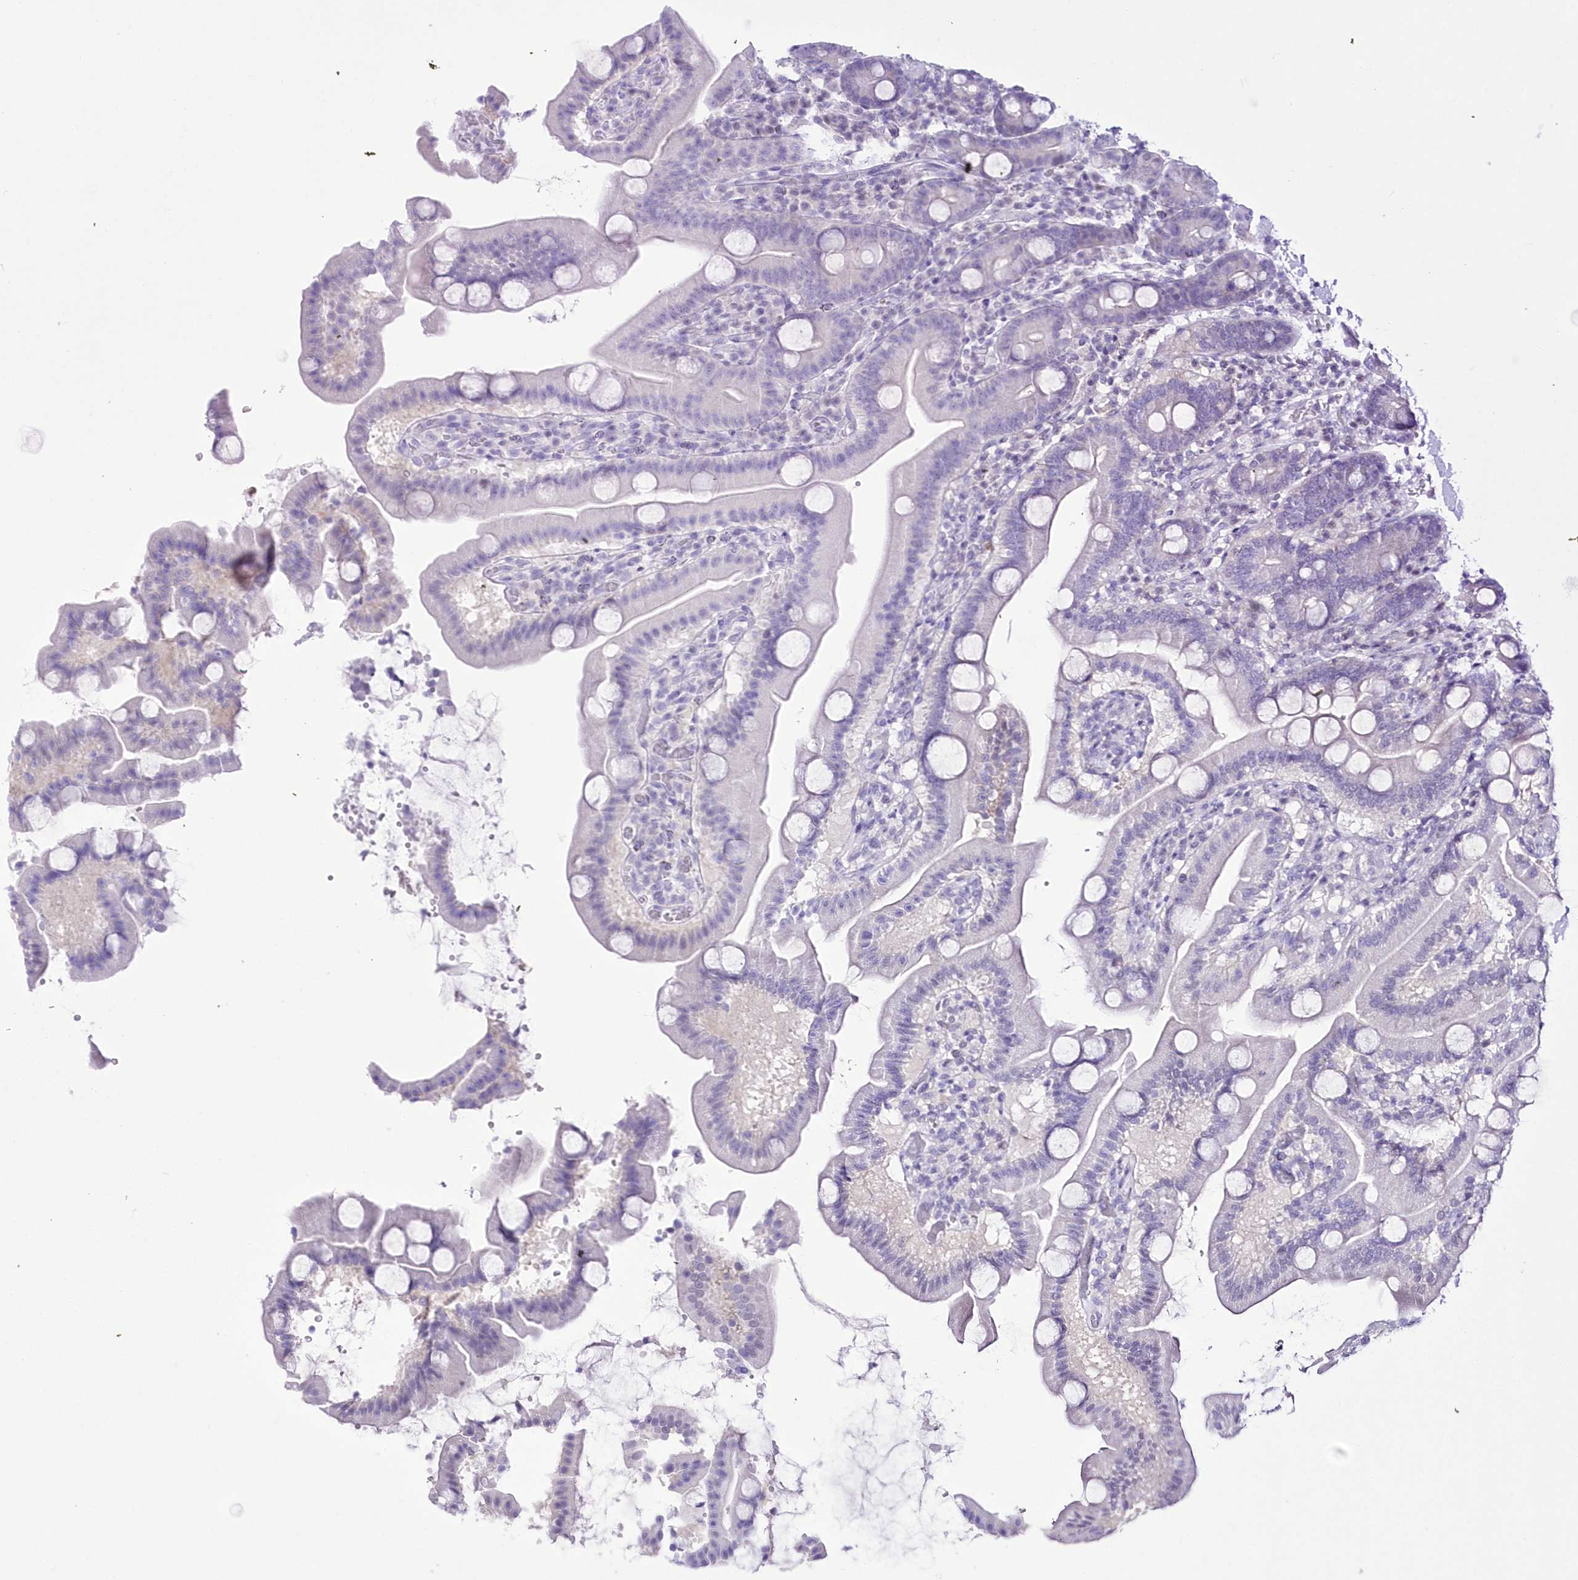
{"staining": {"intensity": "negative", "quantity": "none", "location": "none"}, "tissue": "duodenum", "cell_type": "Glandular cells", "image_type": "normal", "snomed": [{"axis": "morphology", "description": "Normal tissue, NOS"}, {"axis": "topography", "description": "Duodenum"}], "caption": "Immunohistochemistry (IHC) of normal human duodenum exhibits no staining in glandular cells.", "gene": "UBA6", "patient": {"sex": "male", "age": 55}}